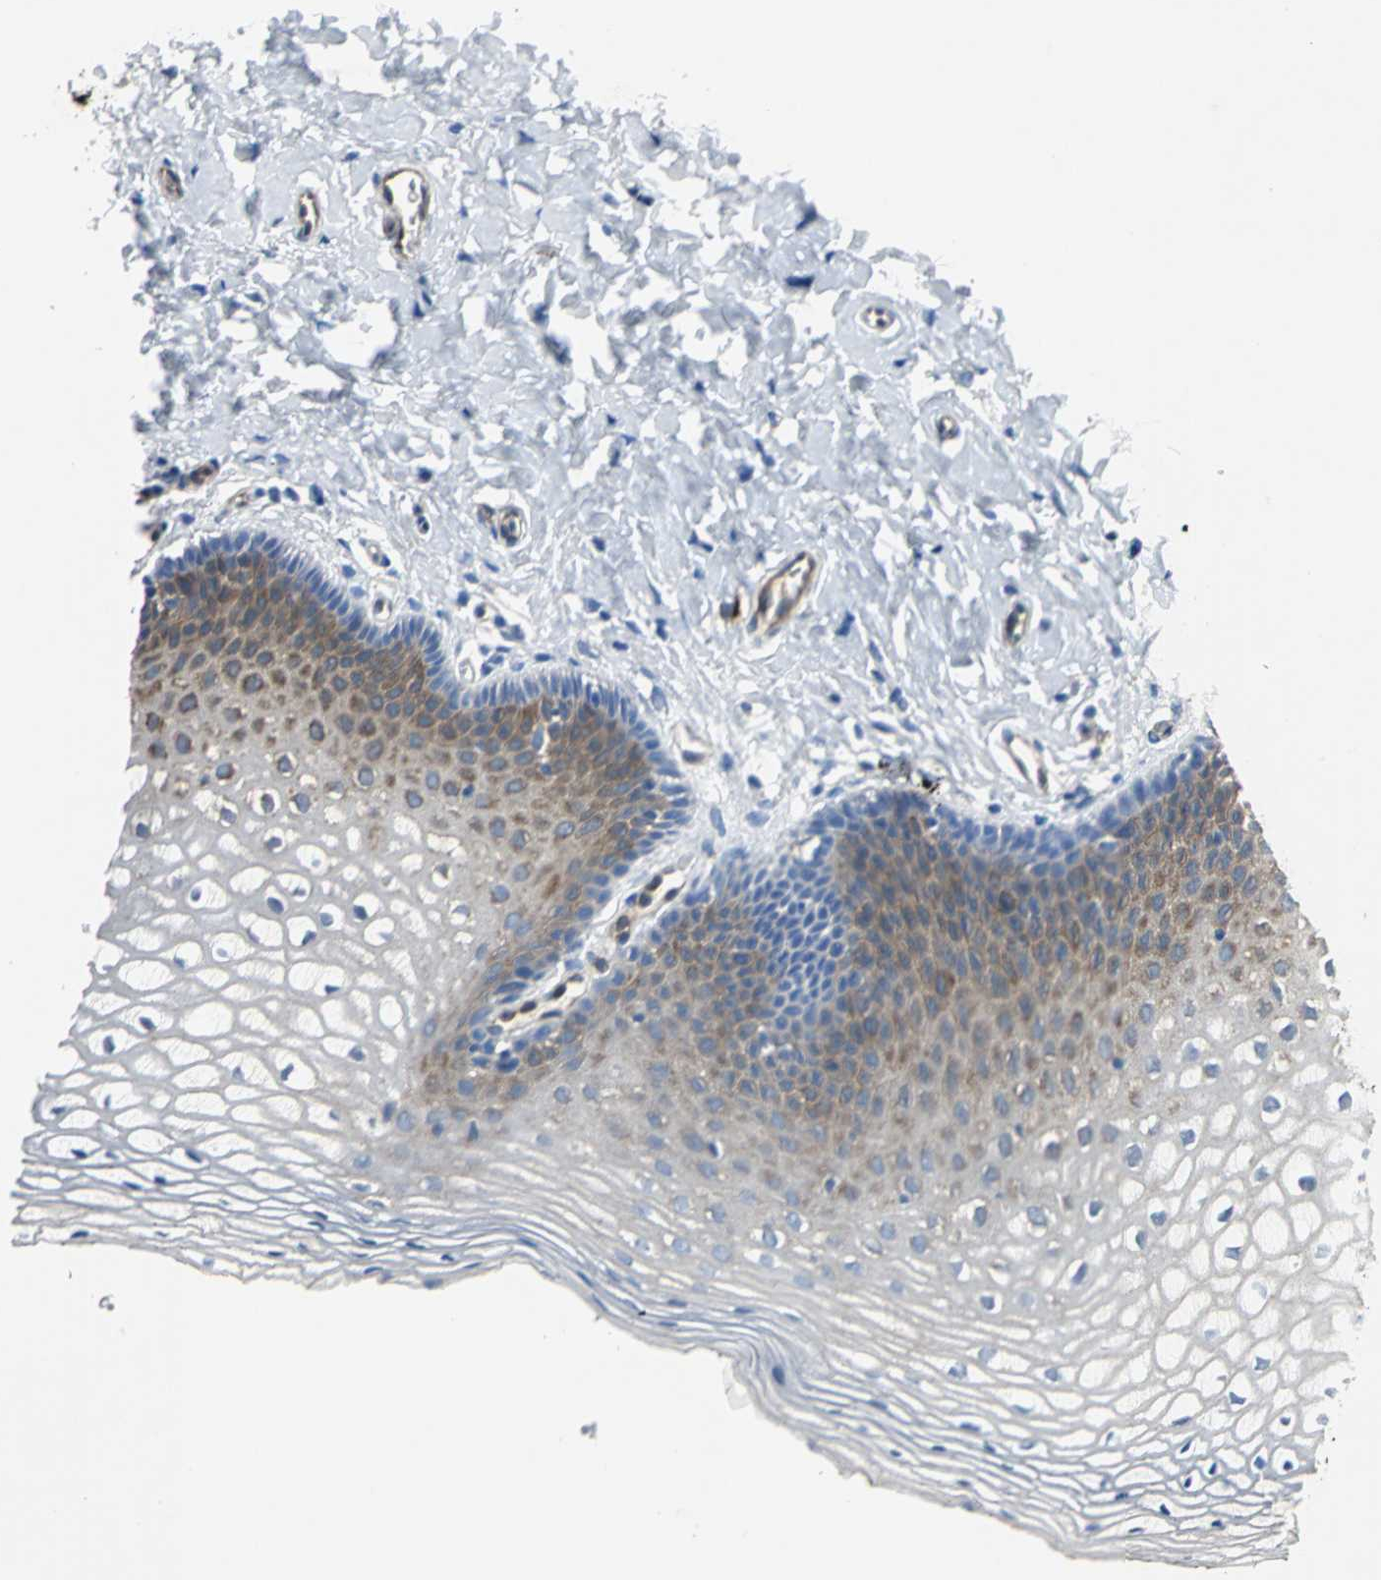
{"staining": {"intensity": "moderate", "quantity": "25%-75%", "location": "cytoplasmic/membranous"}, "tissue": "vagina", "cell_type": "Squamous epithelial cells", "image_type": "normal", "snomed": [{"axis": "morphology", "description": "Normal tissue, NOS"}, {"axis": "topography", "description": "Vagina"}], "caption": "Immunohistochemistry of unremarkable vagina demonstrates medium levels of moderate cytoplasmic/membranous expression in about 25%-75% of squamous epithelial cells. Nuclei are stained in blue.", "gene": "ENSG00000285130", "patient": {"sex": "female", "age": 55}}